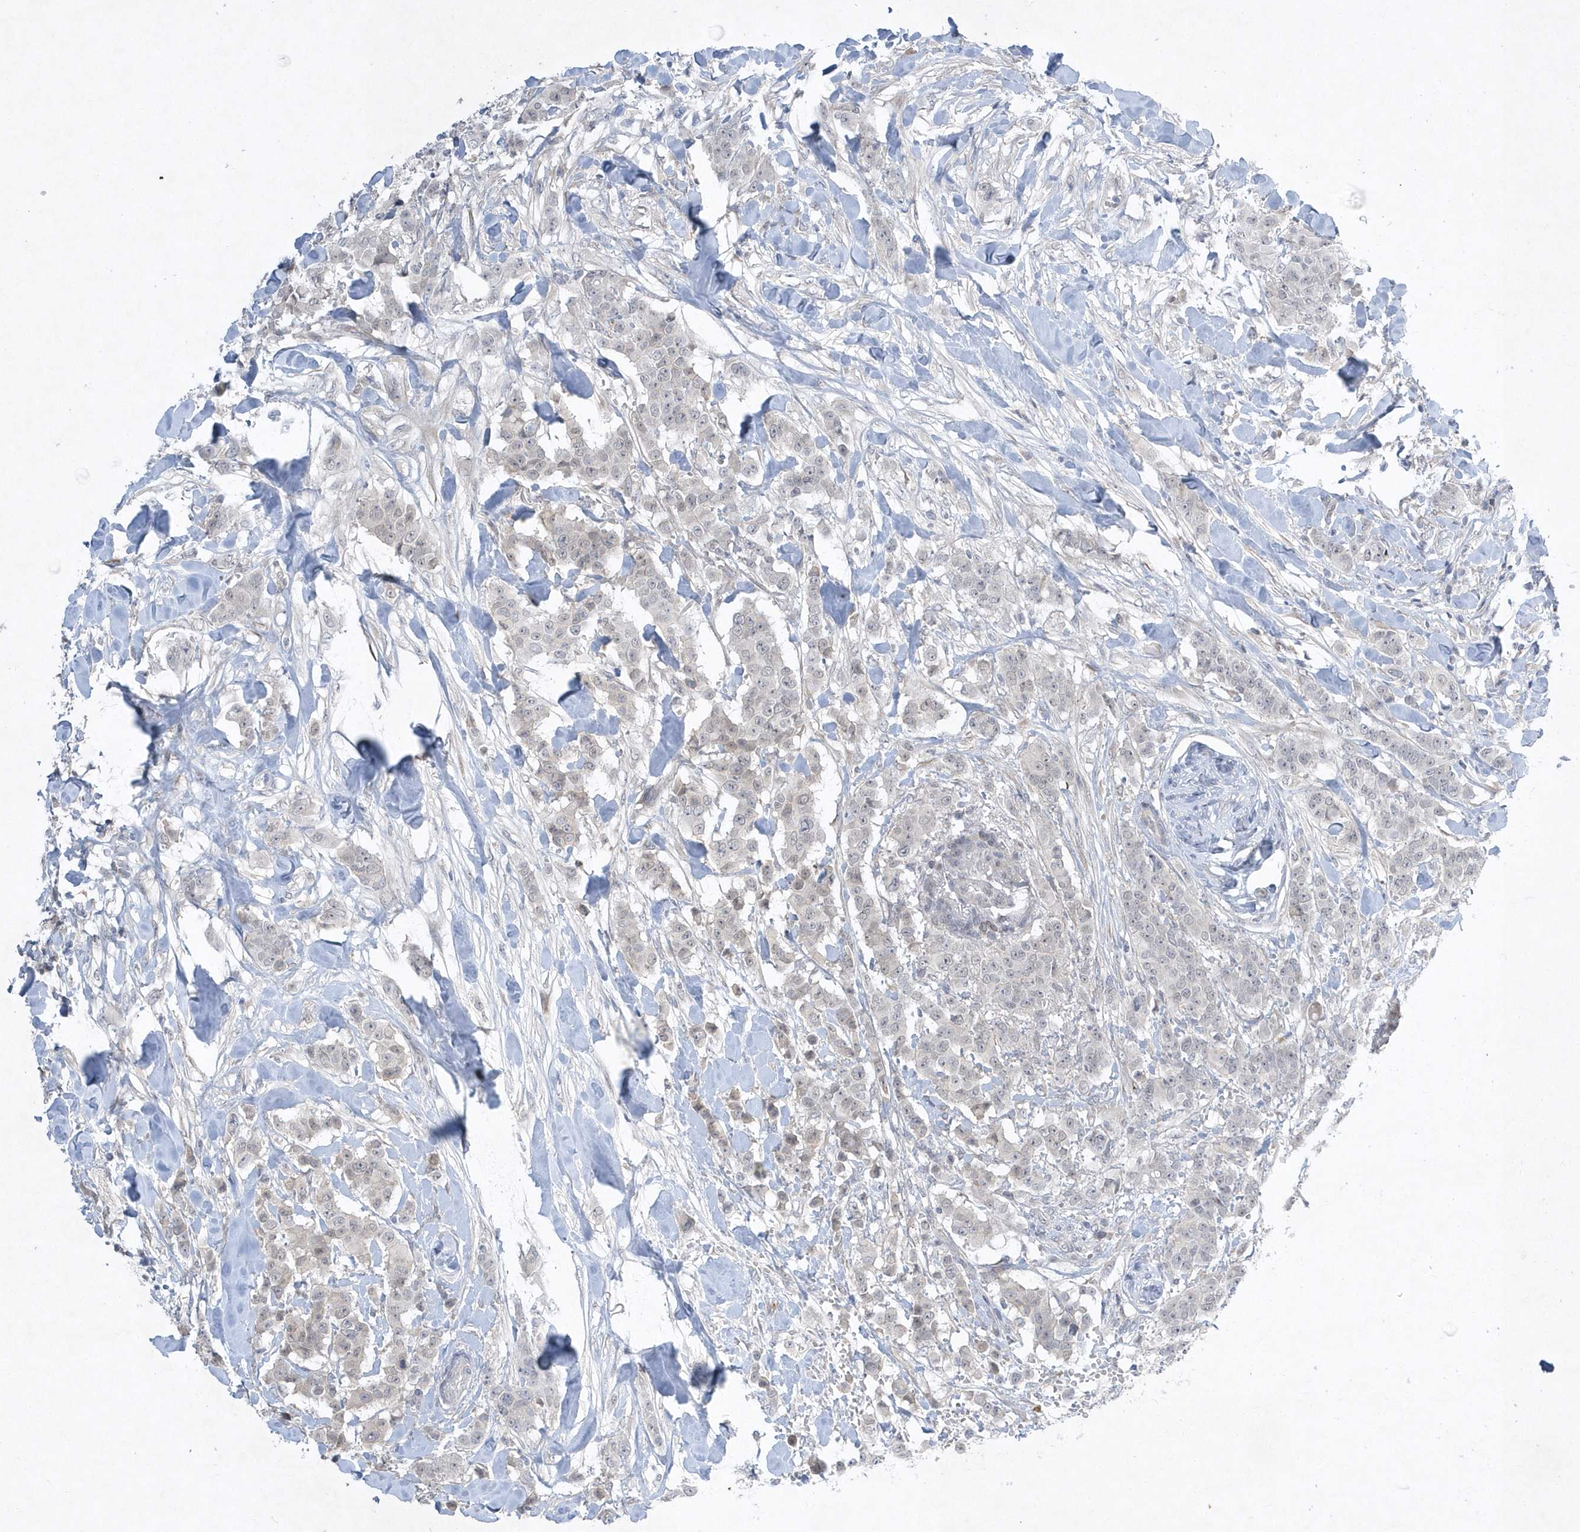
{"staining": {"intensity": "negative", "quantity": "none", "location": "none"}, "tissue": "breast cancer", "cell_type": "Tumor cells", "image_type": "cancer", "snomed": [{"axis": "morphology", "description": "Duct carcinoma"}, {"axis": "topography", "description": "Breast"}], "caption": "Immunohistochemical staining of human intraductal carcinoma (breast) demonstrates no significant expression in tumor cells. (DAB immunohistochemistry (IHC), high magnification).", "gene": "ZC3H12D", "patient": {"sex": "female", "age": 40}}